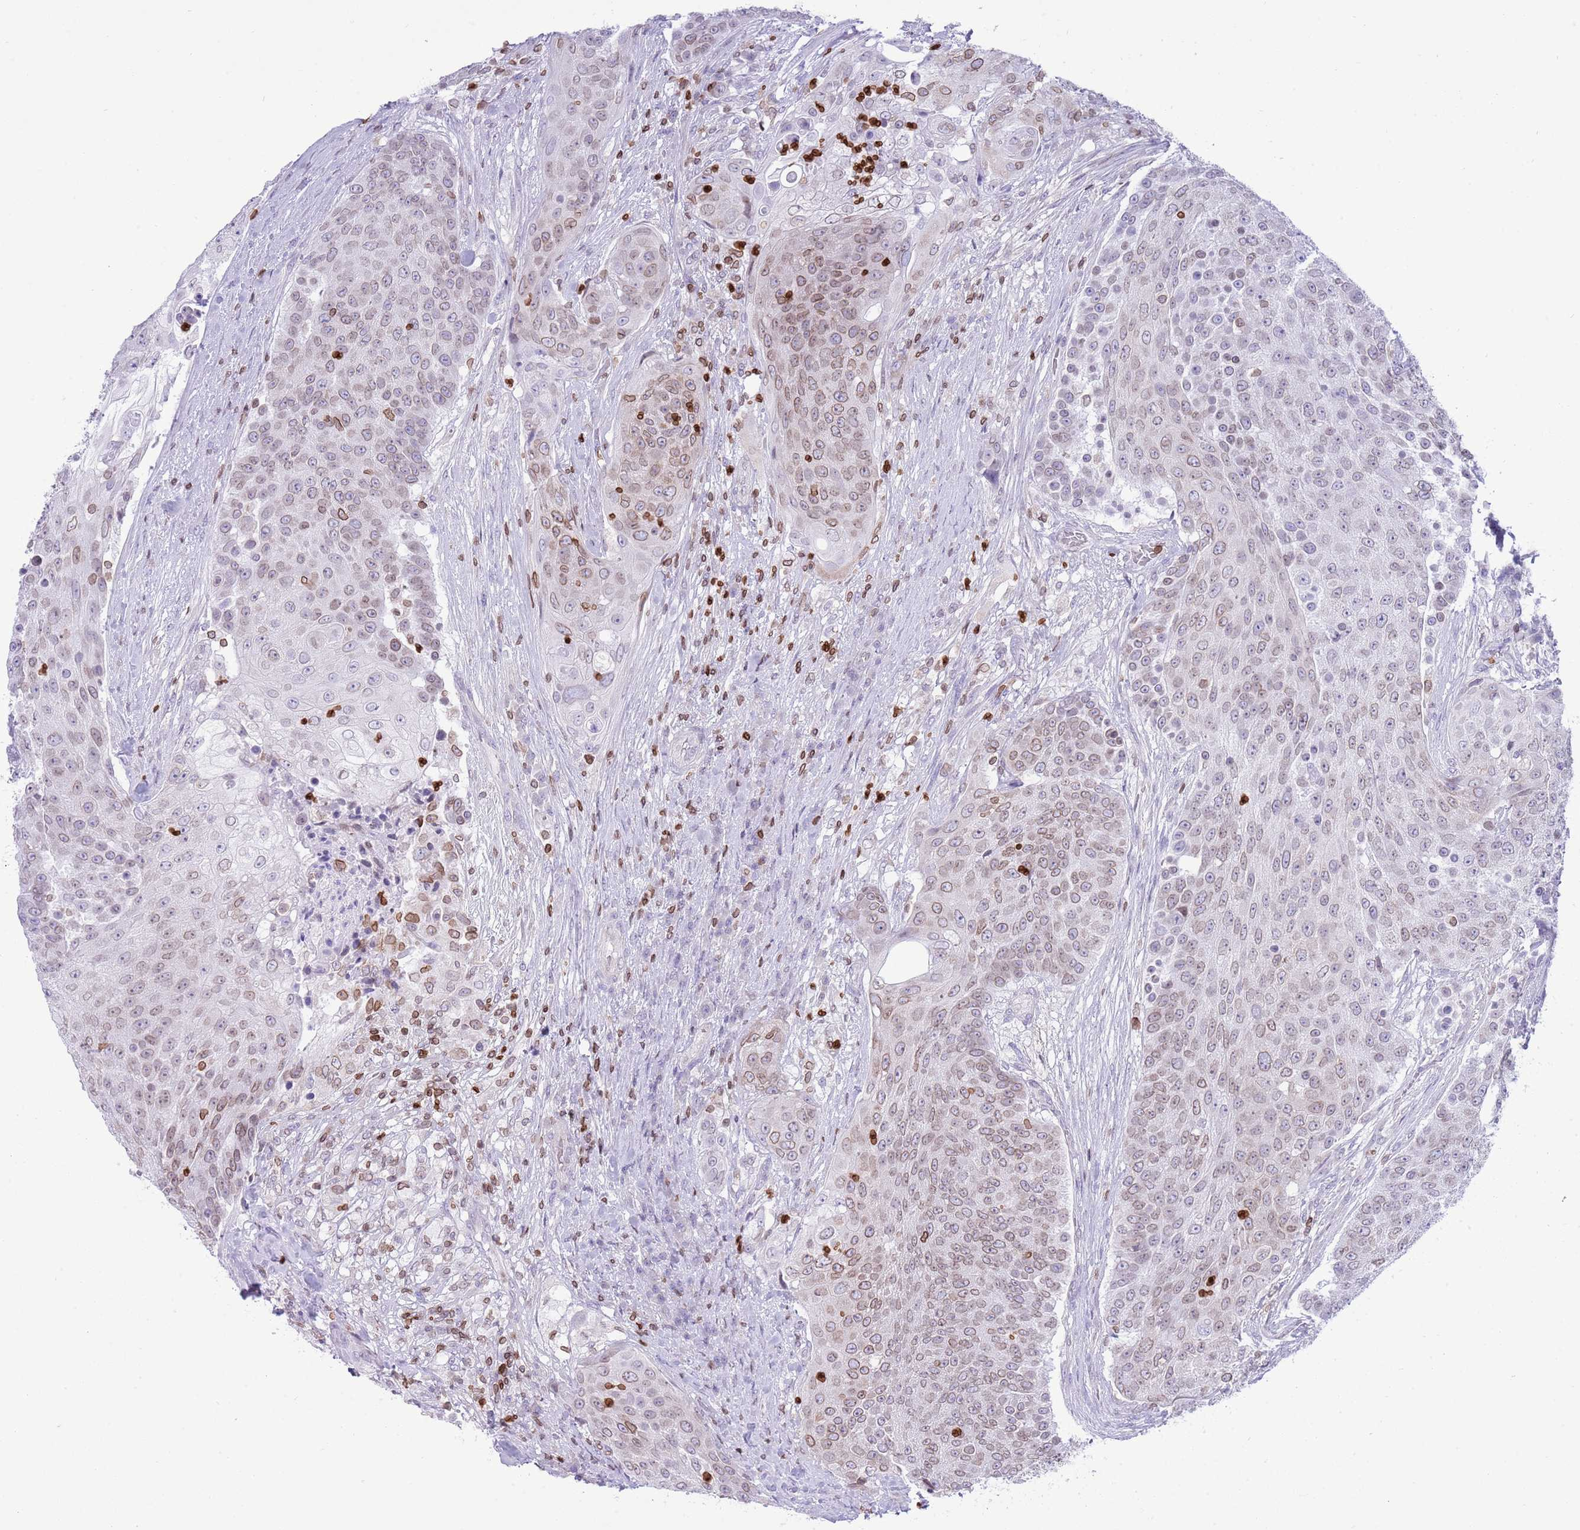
{"staining": {"intensity": "weak", "quantity": "25%-75%", "location": "cytoplasmic/membranous,nuclear"}, "tissue": "urothelial cancer", "cell_type": "Tumor cells", "image_type": "cancer", "snomed": [{"axis": "morphology", "description": "Urothelial carcinoma, High grade"}, {"axis": "topography", "description": "Urinary bladder"}], "caption": "Tumor cells reveal low levels of weak cytoplasmic/membranous and nuclear staining in approximately 25%-75% of cells in urothelial cancer.", "gene": "LBR", "patient": {"sex": "female", "age": 63}}